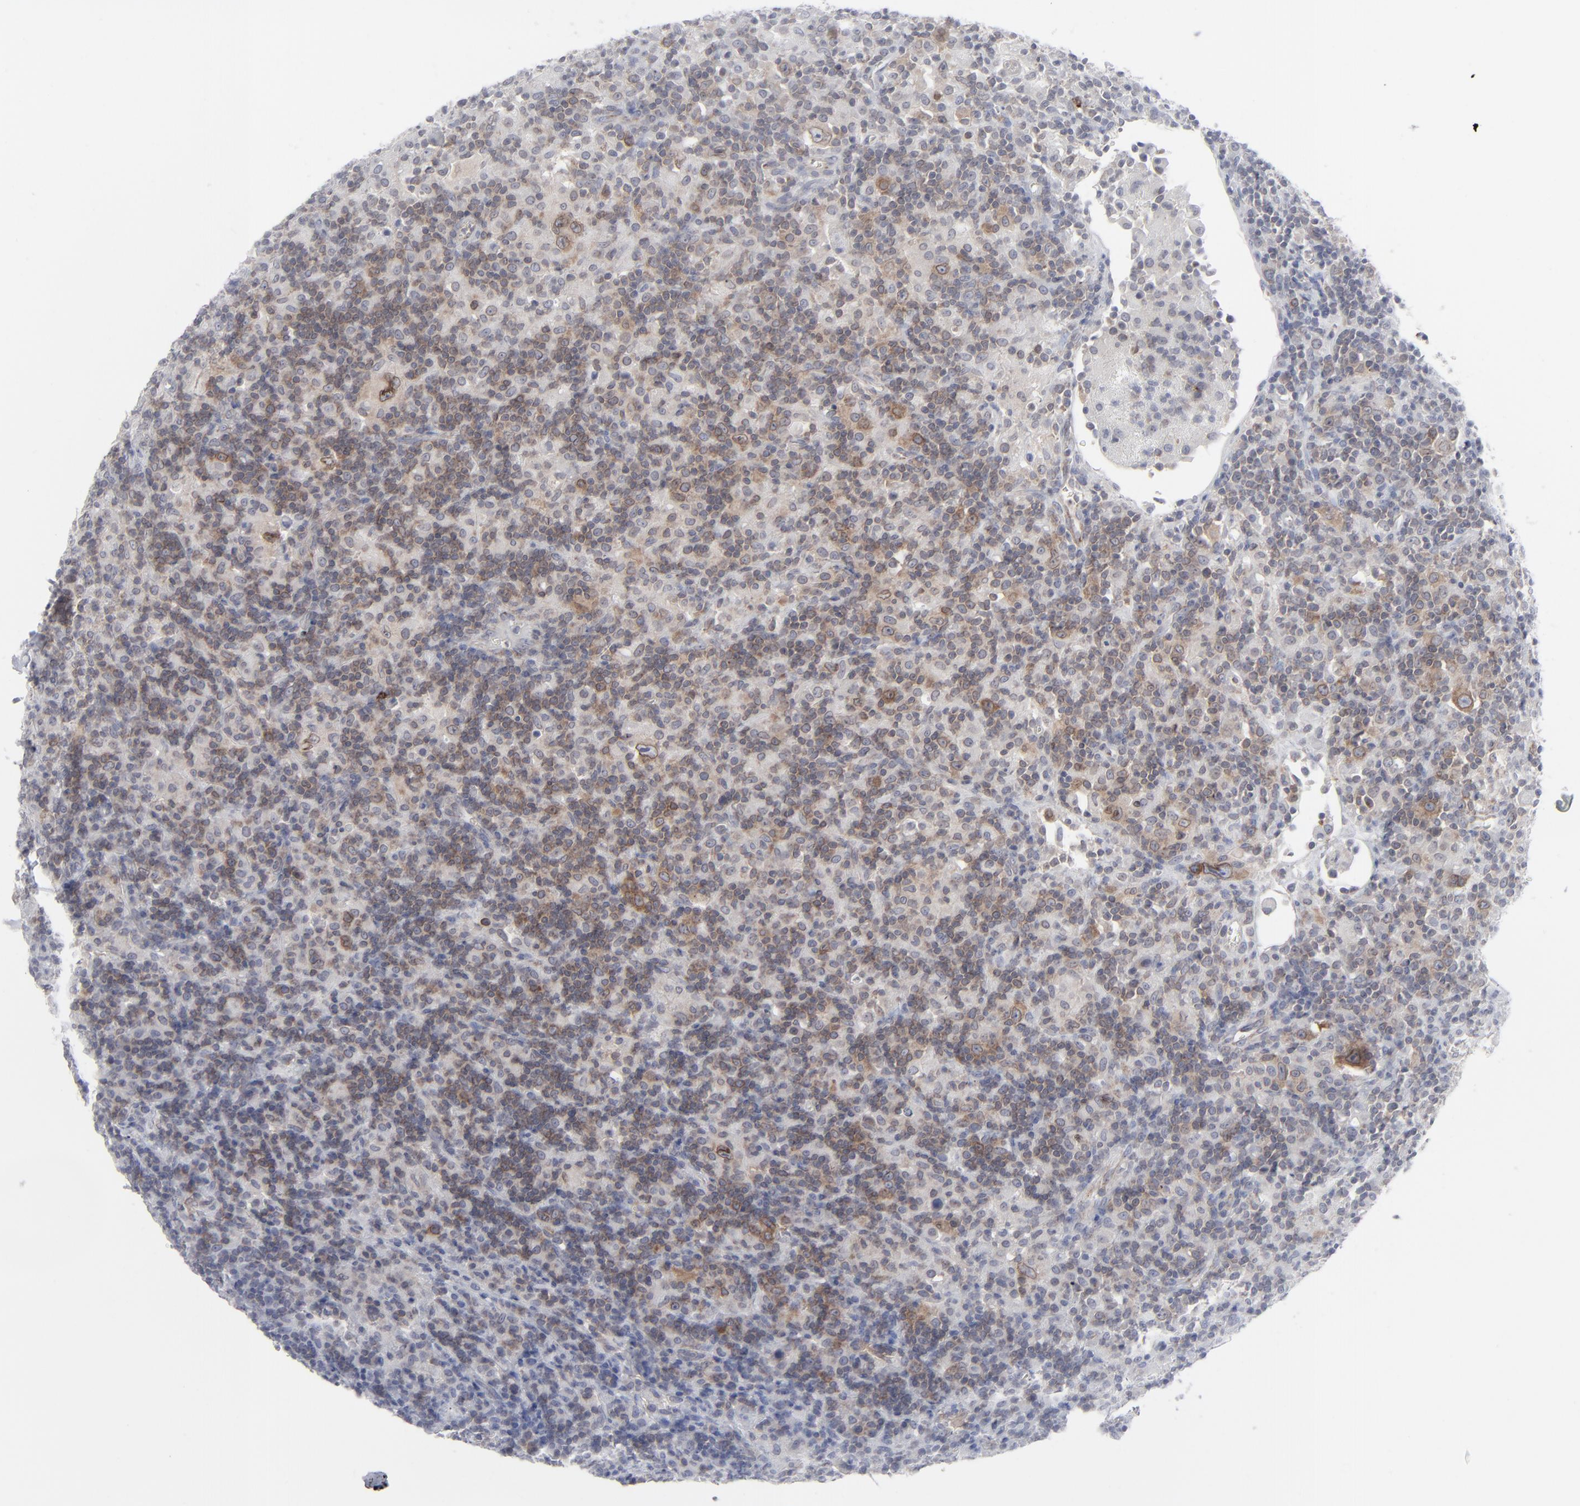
{"staining": {"intensity": "weak", "quantity": "25%-75%", "location": "cytoplasmic/membranous"}, "tissue": "lymphoma", "cell_type": "Tumor cells", "image_type": "cancer", "snomed": [{"axis": "morphology", "description": "Hodgkin's disease, NOS"}, {"axis": "topography", "description": "Lymph node"}], "caption": "Lymphoma stained for a protein shows weak cytoplasmic/membranous positivity in tumor cells.", "gene": "NUP88", "patient": {"sex": "male", "age": 46}}